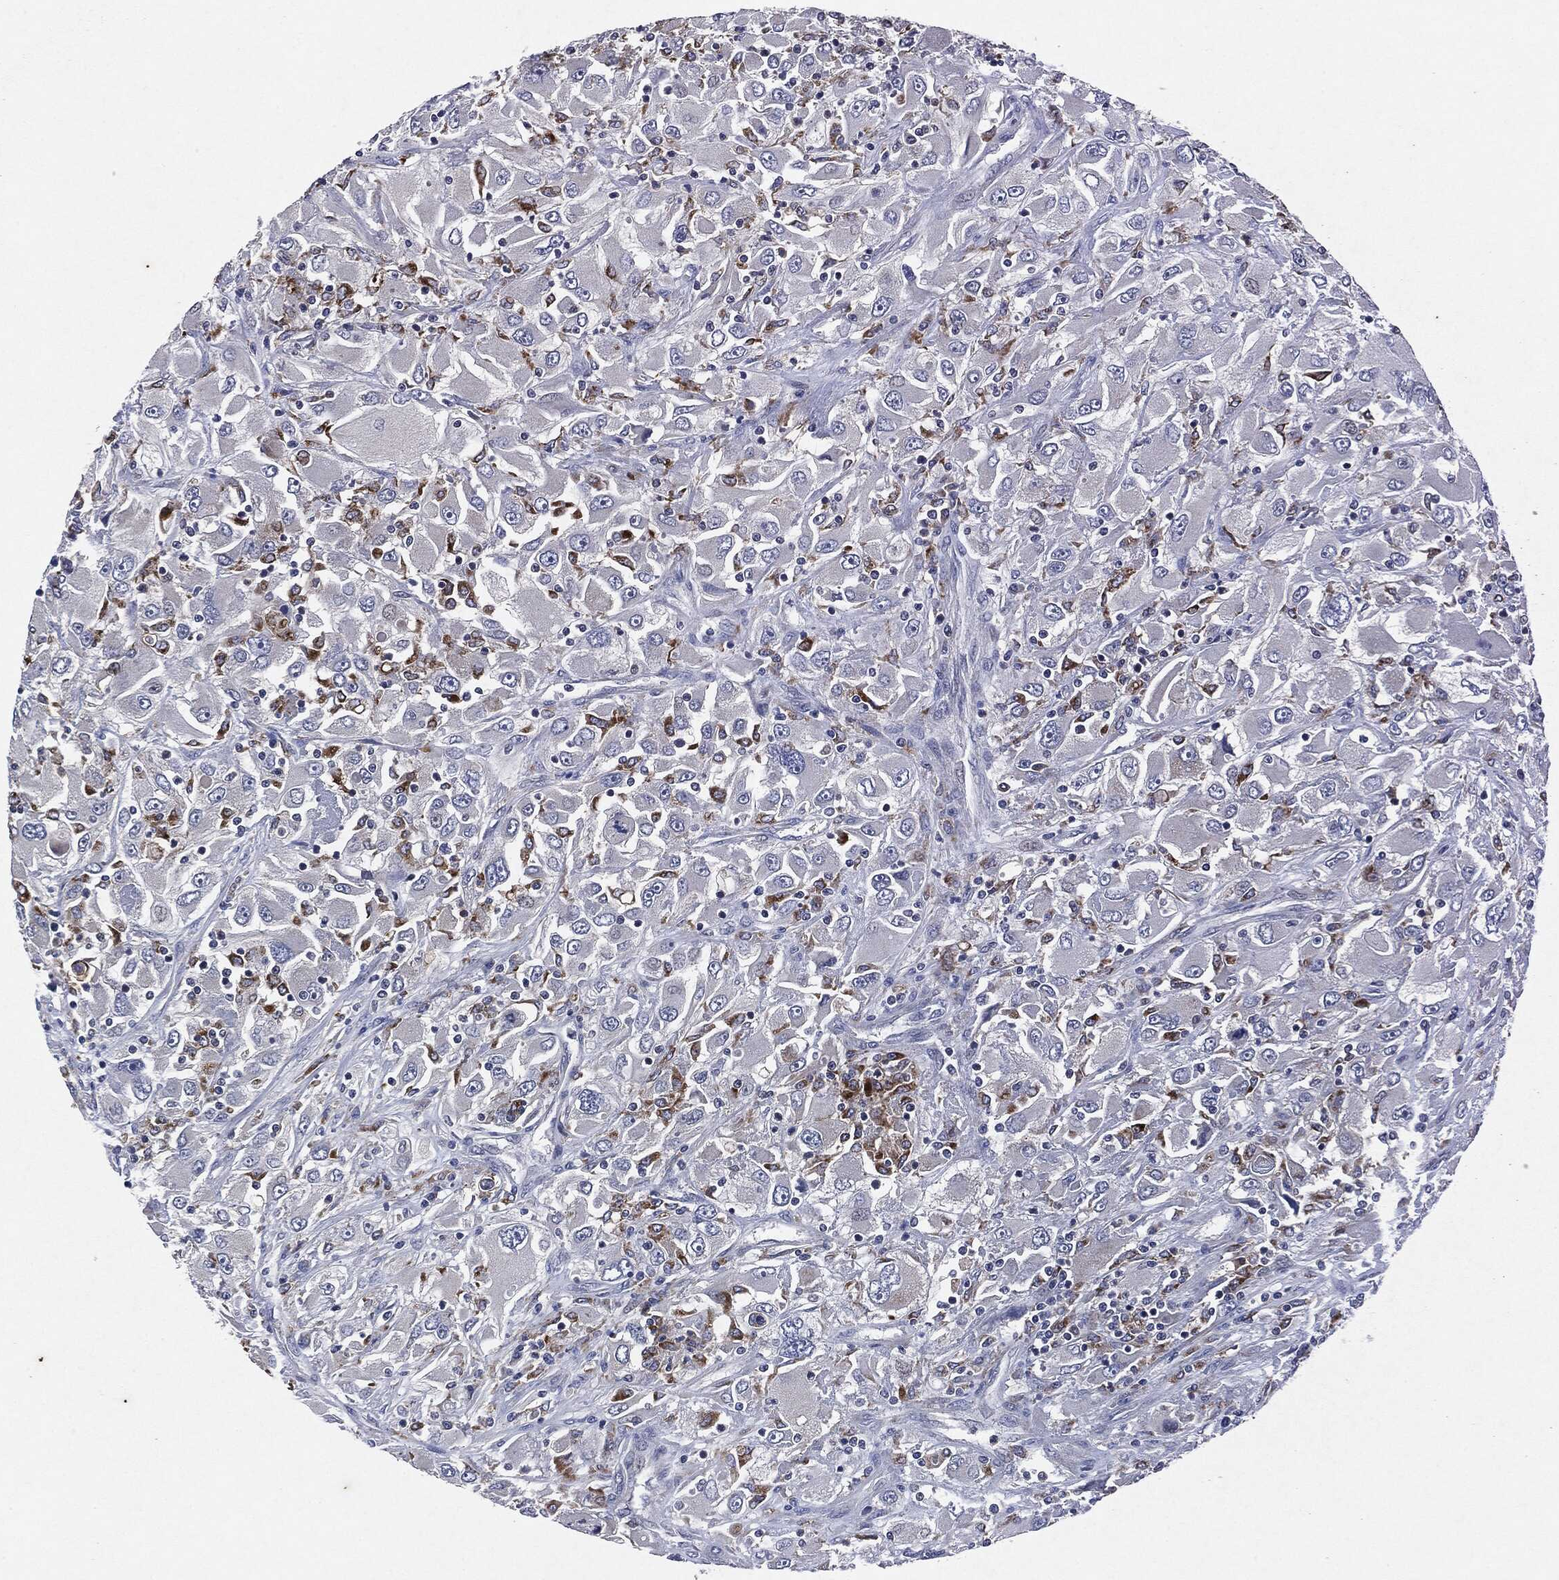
{"staining": {"intensity": "negative", "quantity": "none", "location": "none"}, "tissue": "renal cancer", "cell_type": "Tumor cells", "image_type": "cancer", "snomed": [{"axis": "morphology", "description": "Adenocarcinoma, NOS"}, {"axis": "topography", "description": "Kidney"}], "caption": "DAB immunohistochemical staining of adenocarcinoma (renal) exhibits no significant staining in tumor cells. (DAB (3,3'-diaminobenzidine) immunohistochemistry (IHC) visualized using brightfield microscopy, high magnification).", "gene": "SLC31A2", "patient": {"sex": "female", "age": 52}}